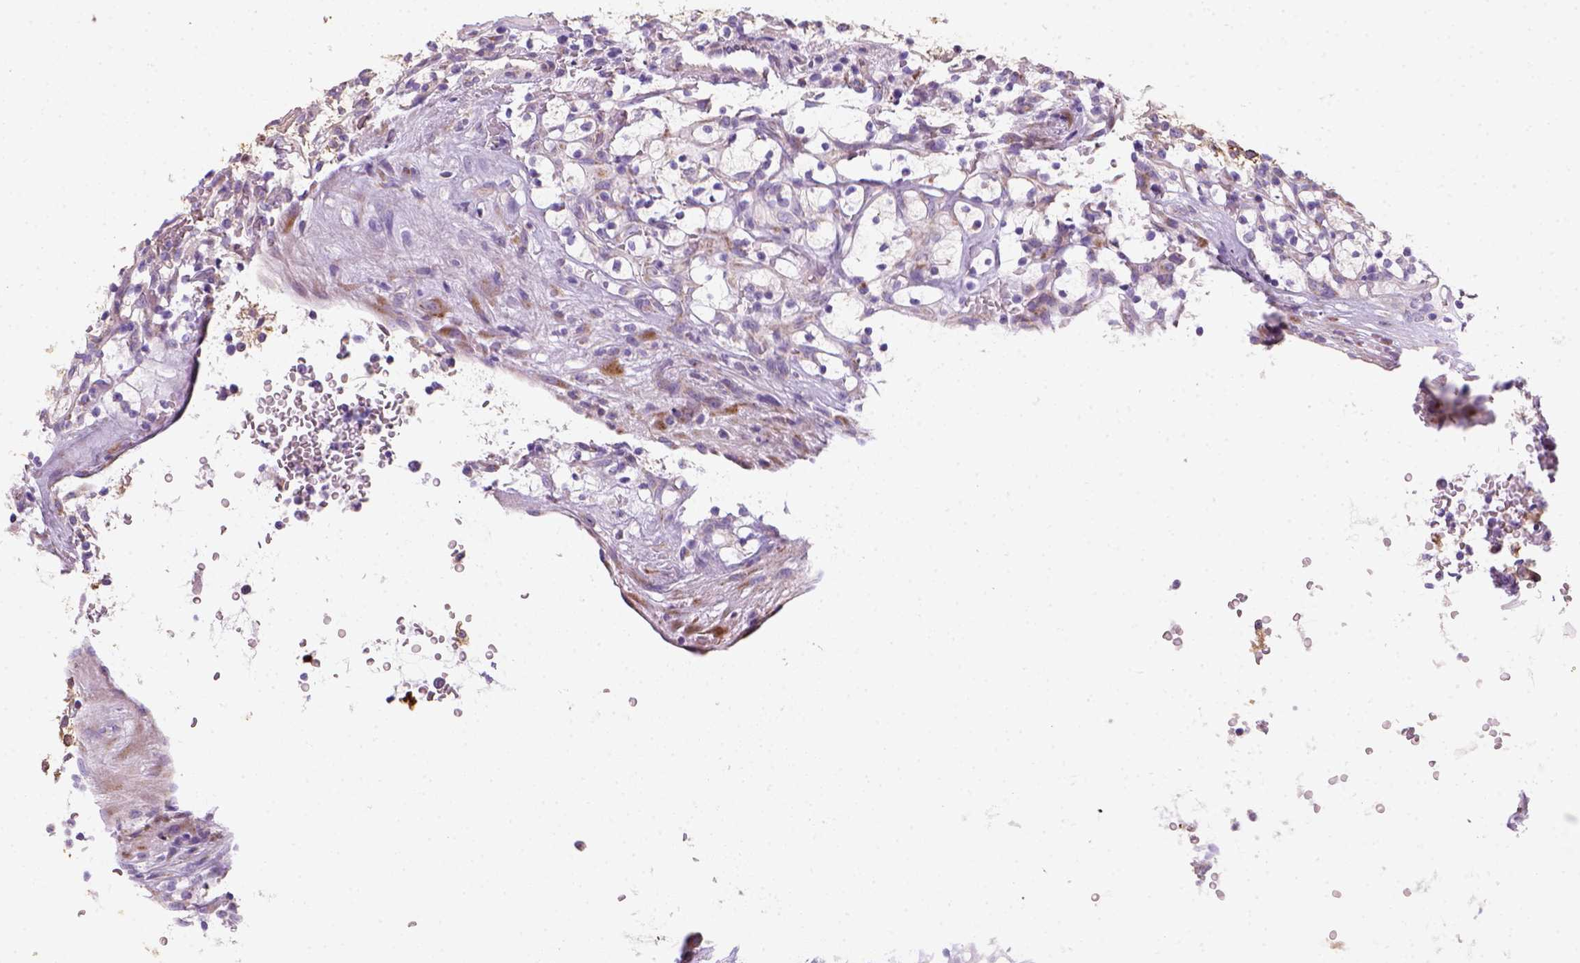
{"staining": {"intensity": "moderate", "quantity": "<25%", "location": "cytoplasmic/membranous"}, "tissue": "renal cancer", "cell_type": "Tumor cells", "image_type": "cancer", "snomed": [{"axis": "morphology", "description": "Adenocarcinoma, NOS"}, {"axis": "topography", "description": "Kidney"}], "caption": "This image reveals IHC staining of renal cancer (adenocarcinoma), with low moderate cytoplasmic/membranous positivity in about <25% of tumor cells.", "gene": "CES2", "patient": {"sex": "female", "age": 64}}